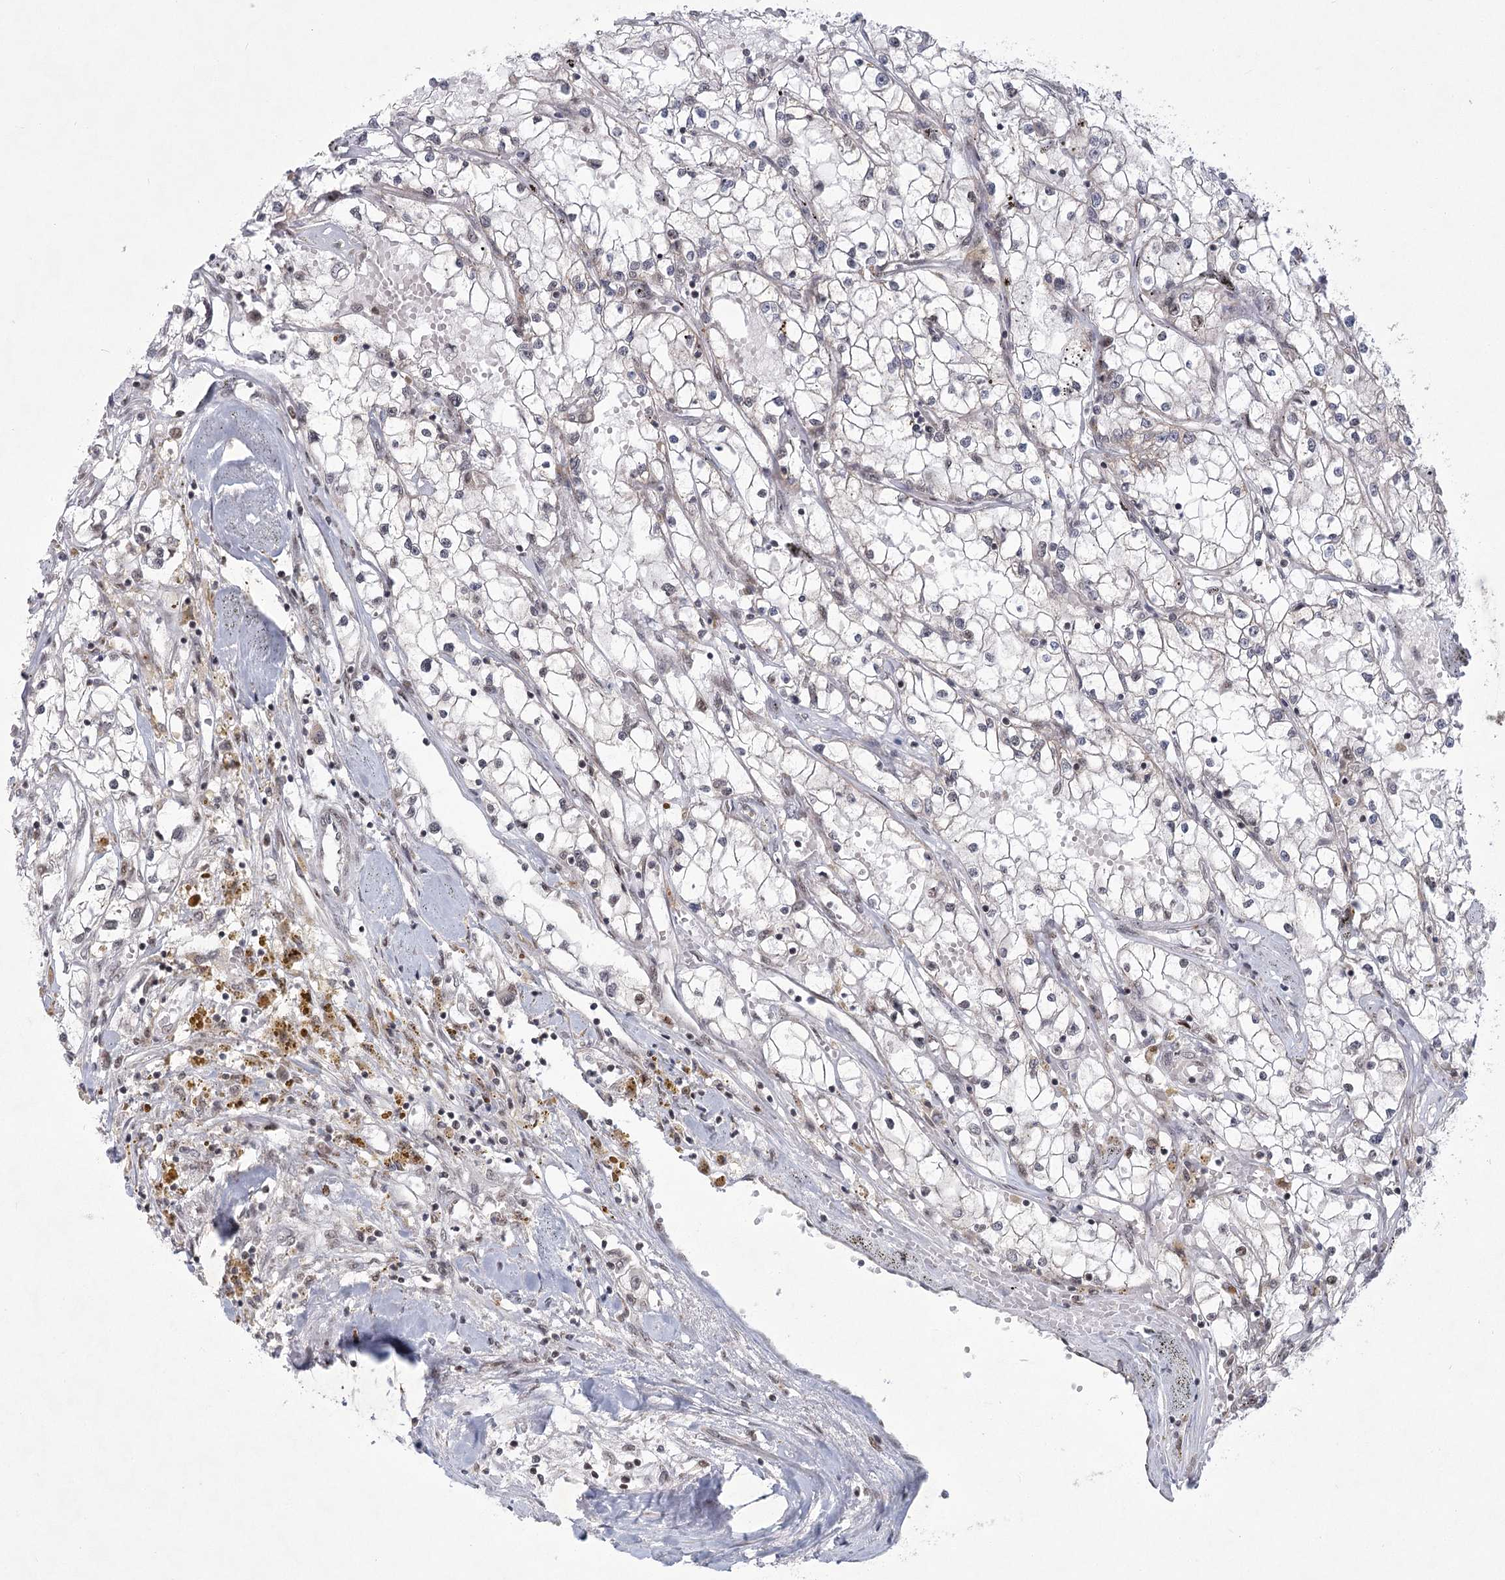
{"staining": {"intensity": "negative", "quantity": "none", "location": "none"}, "tissue": "renal cancer", "cell_type": "Tumor cells", "image_type": "cancer", "snomed": [{"axis": "morphology", "description": "Adenocarcinoma, NOS"}, {"axis": "topography", "description": "Kidney"}], "caption": "A high-resolution photomicrograph shows IHC staining of renal cancer (adenocarcinoma), which displays no significant expression in tumor cells. (DAB (3,3'-diaminobenzidine) IHC, high magnification).", "gene": "CIB4", "patient": {"sex": "male", "age": 56}}